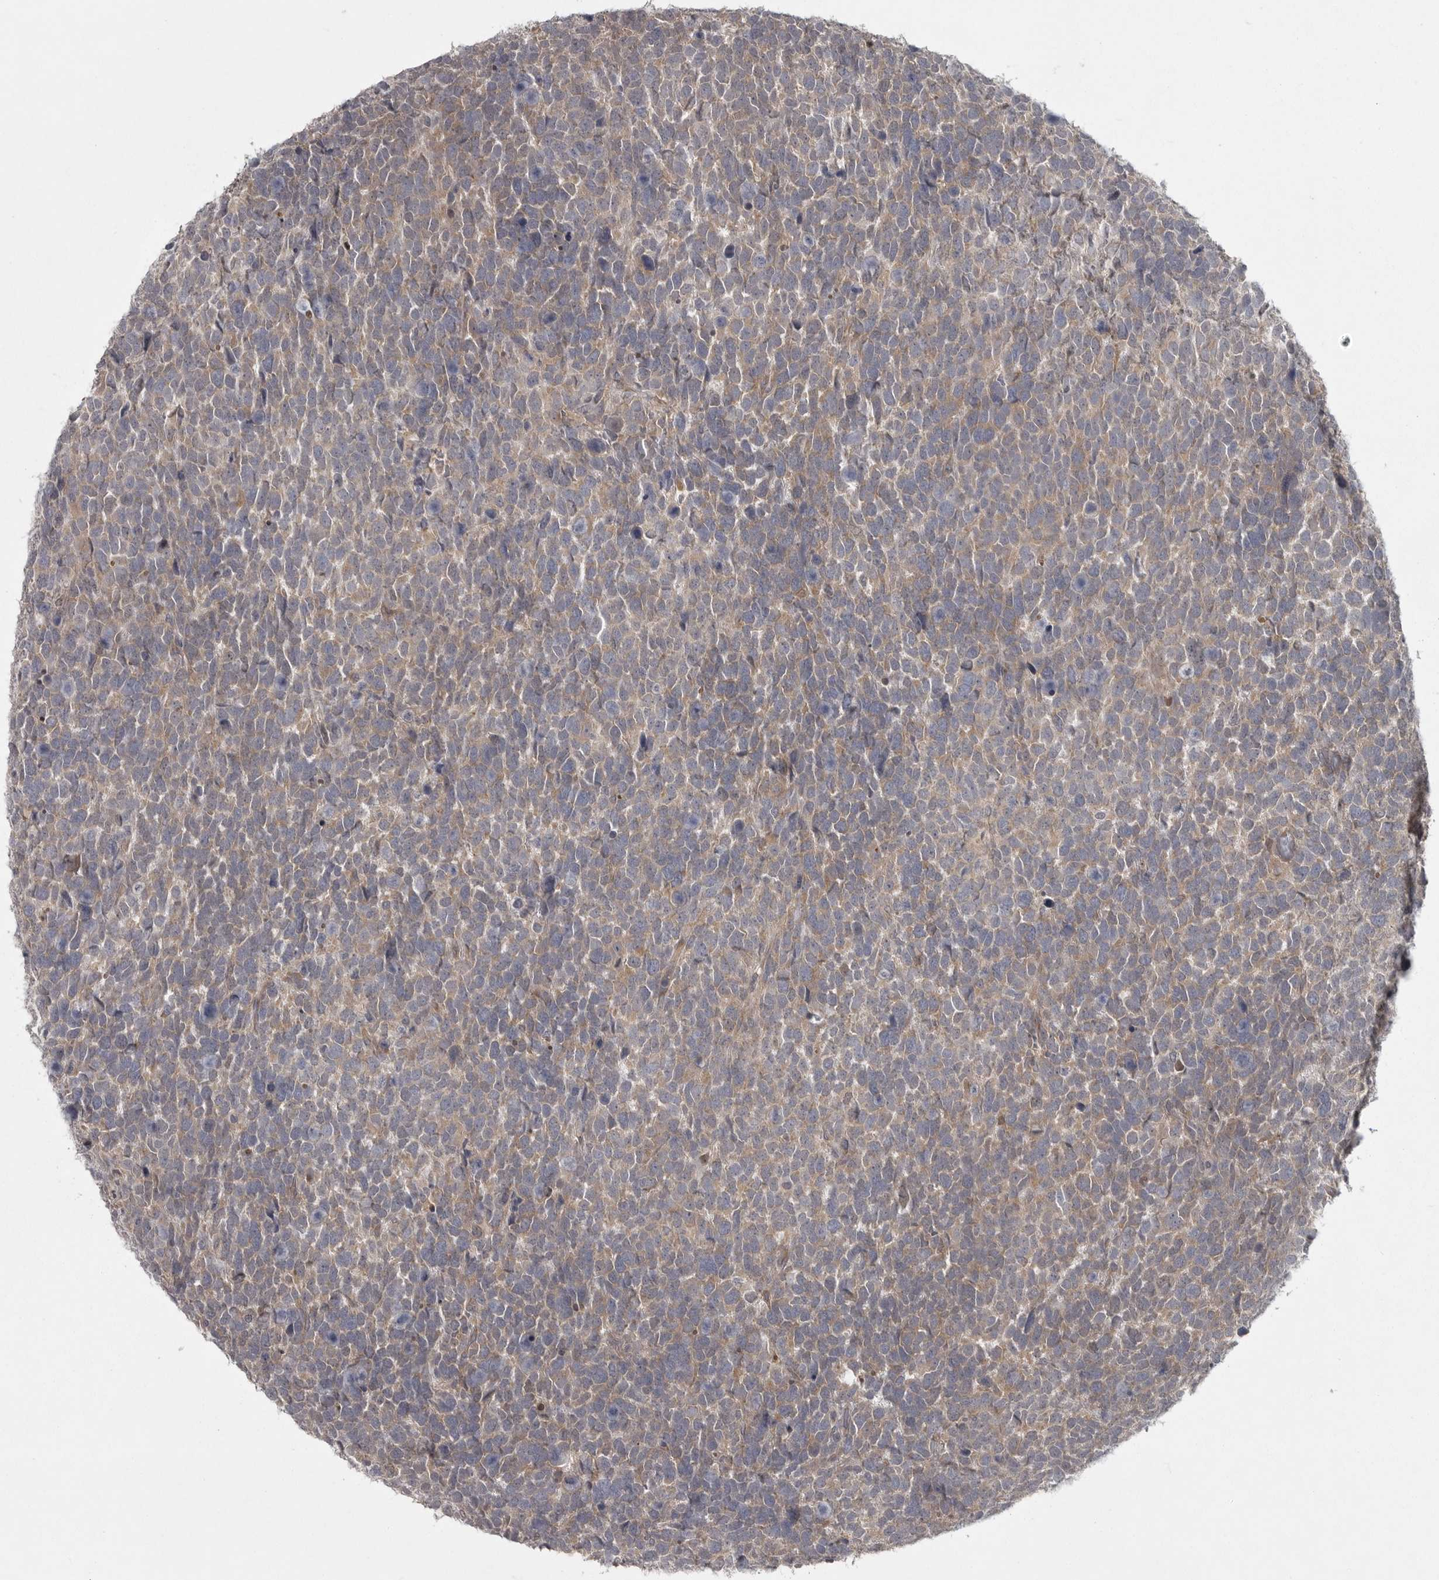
{"staining": {"intensity": "weak", "quantity": ">75%", "location": "cytoplasmic/membranous"}, "tissue": "urothelial cancer", "cell_type": "Tumor cells", "image_type": "cancer", "snomed": [{"axis": "morphology", "description": "Urothelial carcinoma, High grade"}, {"axis": "topography", "description": "Urinary bladder"}], "caption": "A histopathology image of urothelial cancer stained for a protein exhibits weak cytoplasmic/membranous brown staining in tumor cells. (IHC, brightfield microscopy, high magnification).", "gene": "PHF13", "patient": {"sex": "female", "age": 82}}